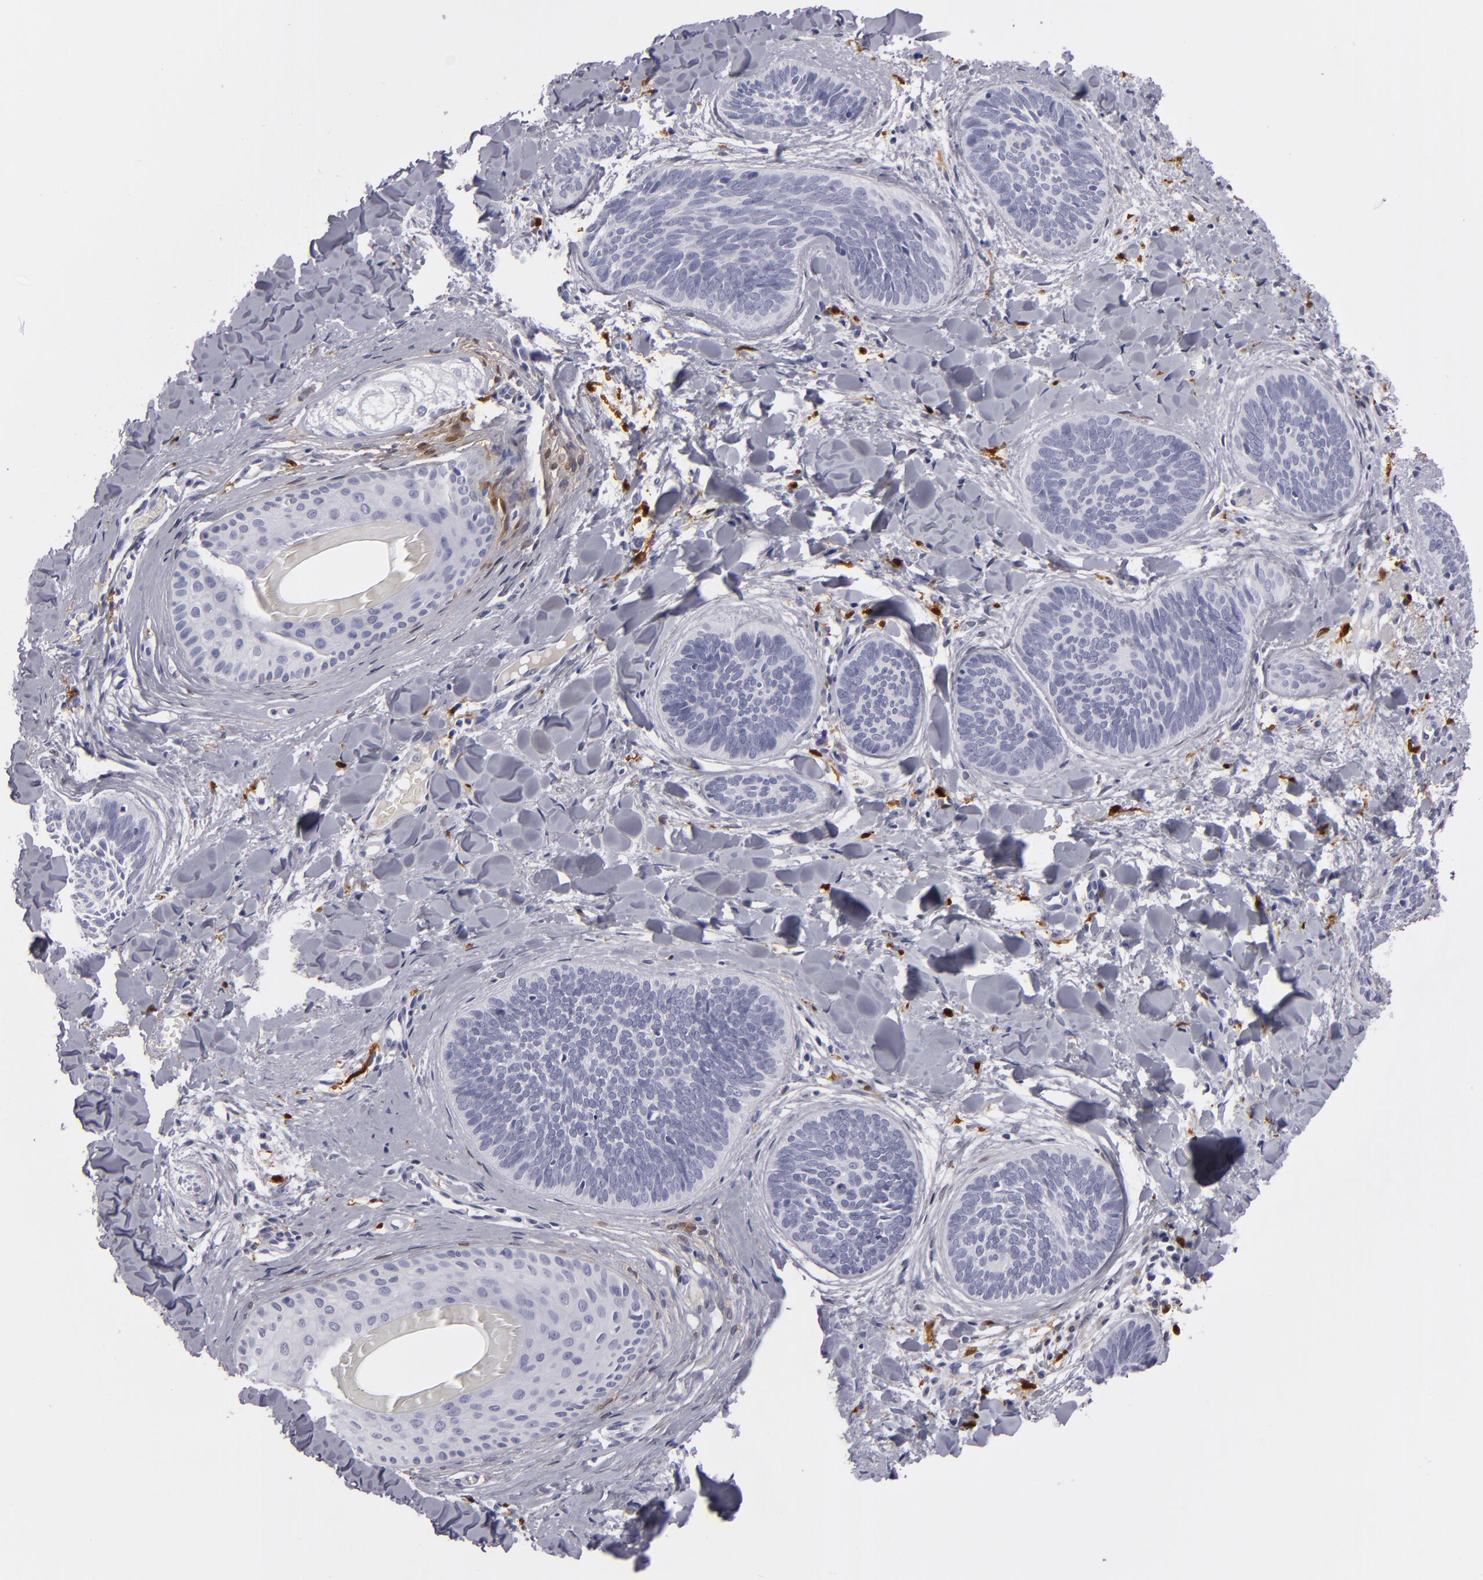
{"staining": {"intensity": "negative", "quantity": "none", "location": "none"}, "tissue": "skin cancer", "cell_type": "Tumor cells", "image_type": "cancer", "snomed": [{"axis": "morphology", "description": "Basal cell carcinoma"}, {"axis": "topography", "description": "Skin"}], "caption": "Tumor cells show no significant expression in skin cancer (basal cell carcinoma). (Stains: DAB (3,3'-diaminobenzidine) immunohistochemistry (IHC) with hematoxylin counter stain, Microscopy: brightfield microscopy at high magnification).", "gene": "F13A1", "patient": {"sex": "female", "age": 81}}